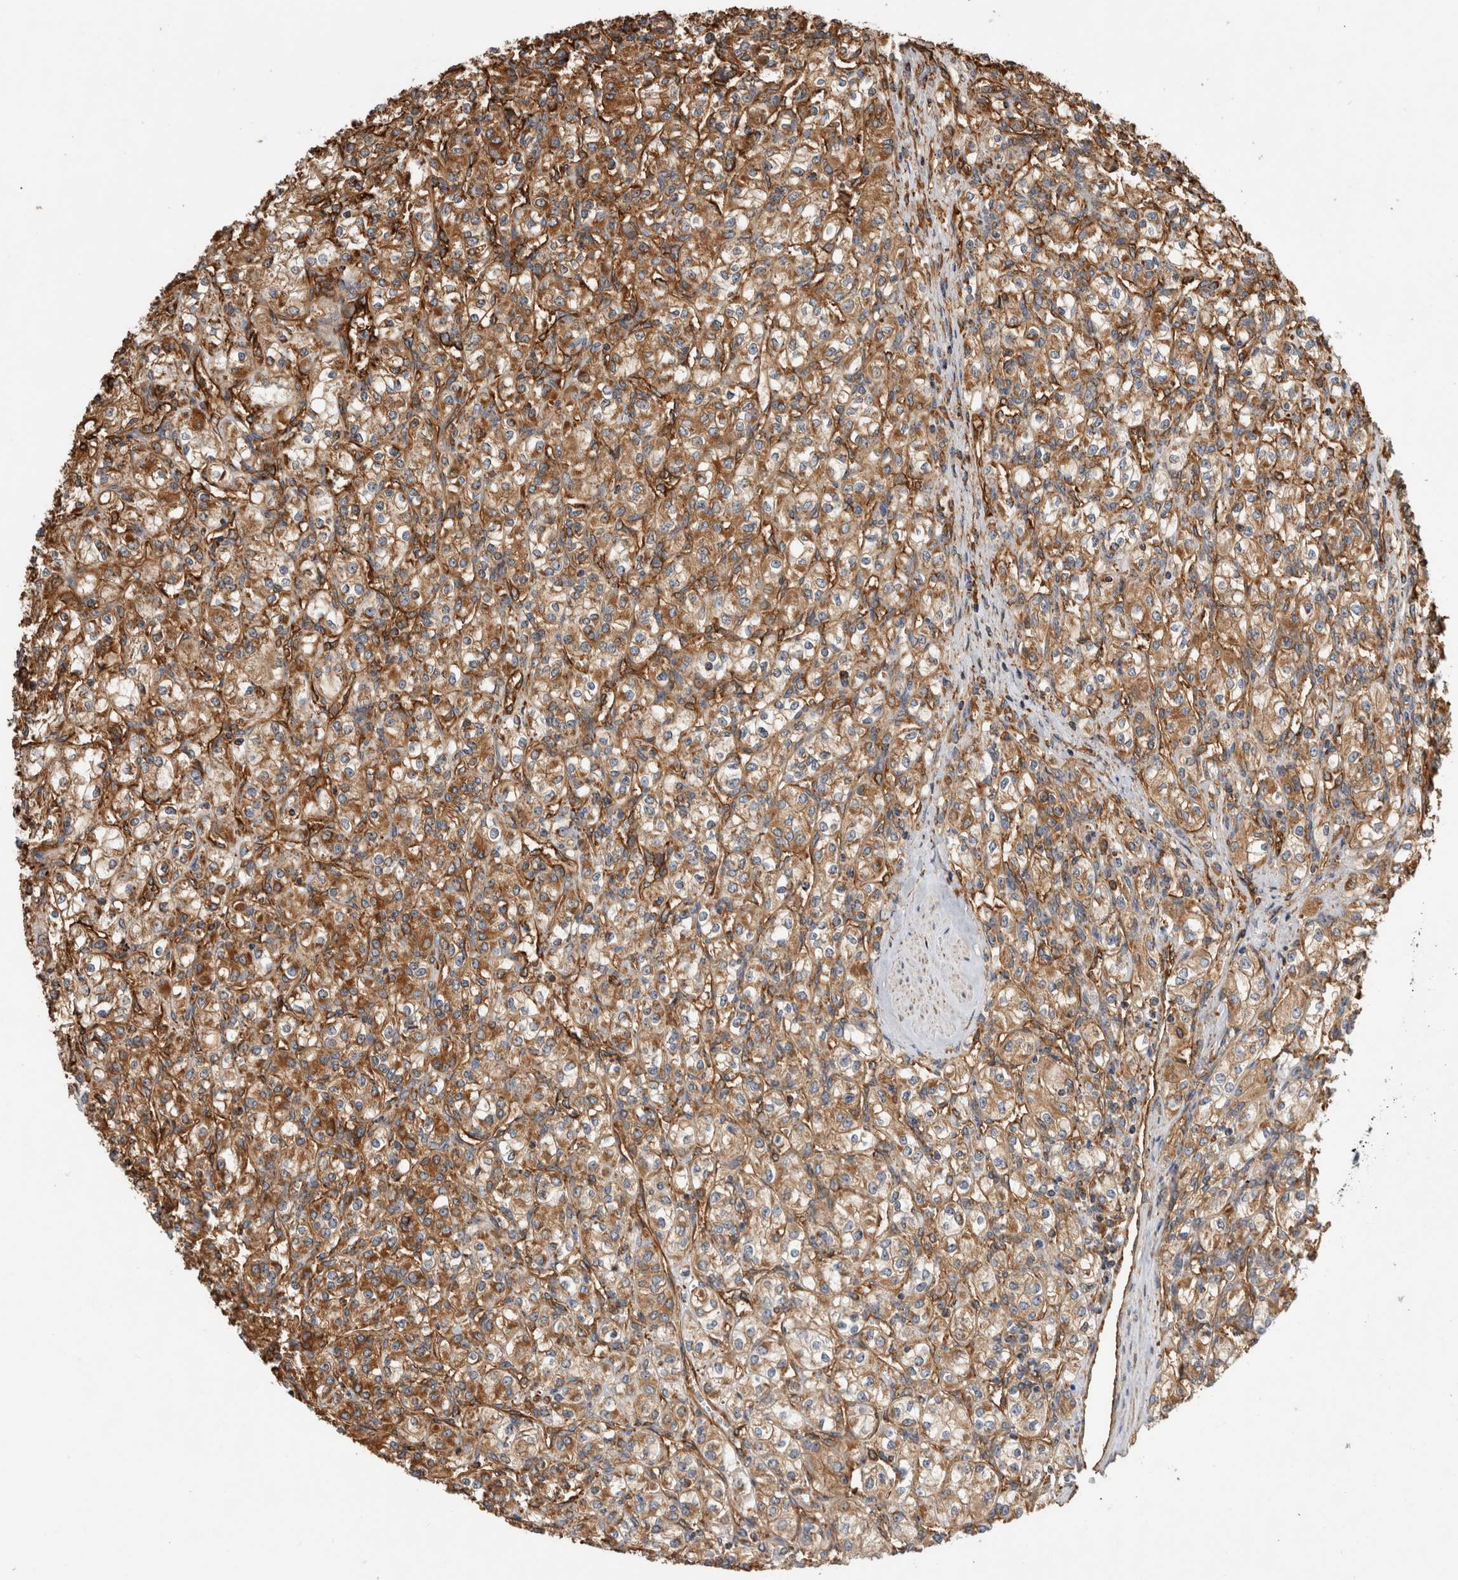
{"staining": {"intensity": "moderate", "quantity": ">75%", "location": "cytoplasmic/membranous"}, "tissue": "renal cancer", "cell_type": "Tumor cells", "image_type": "cancer", "snomed": [{"axis": "morphology", "description": "Adenocarcinoma, NOS"}, {"axis": "topography", "description": "Kidney"}], "caption": "This image demonstrates immunohistochemistry (IHC) staining of human renal cancer, with medium moderate cytoplasmic/membranous positivity in approximately >75% of tumor cells.", "gene": "ZNF397", "patient": {"sex": "male", "age": 77}}